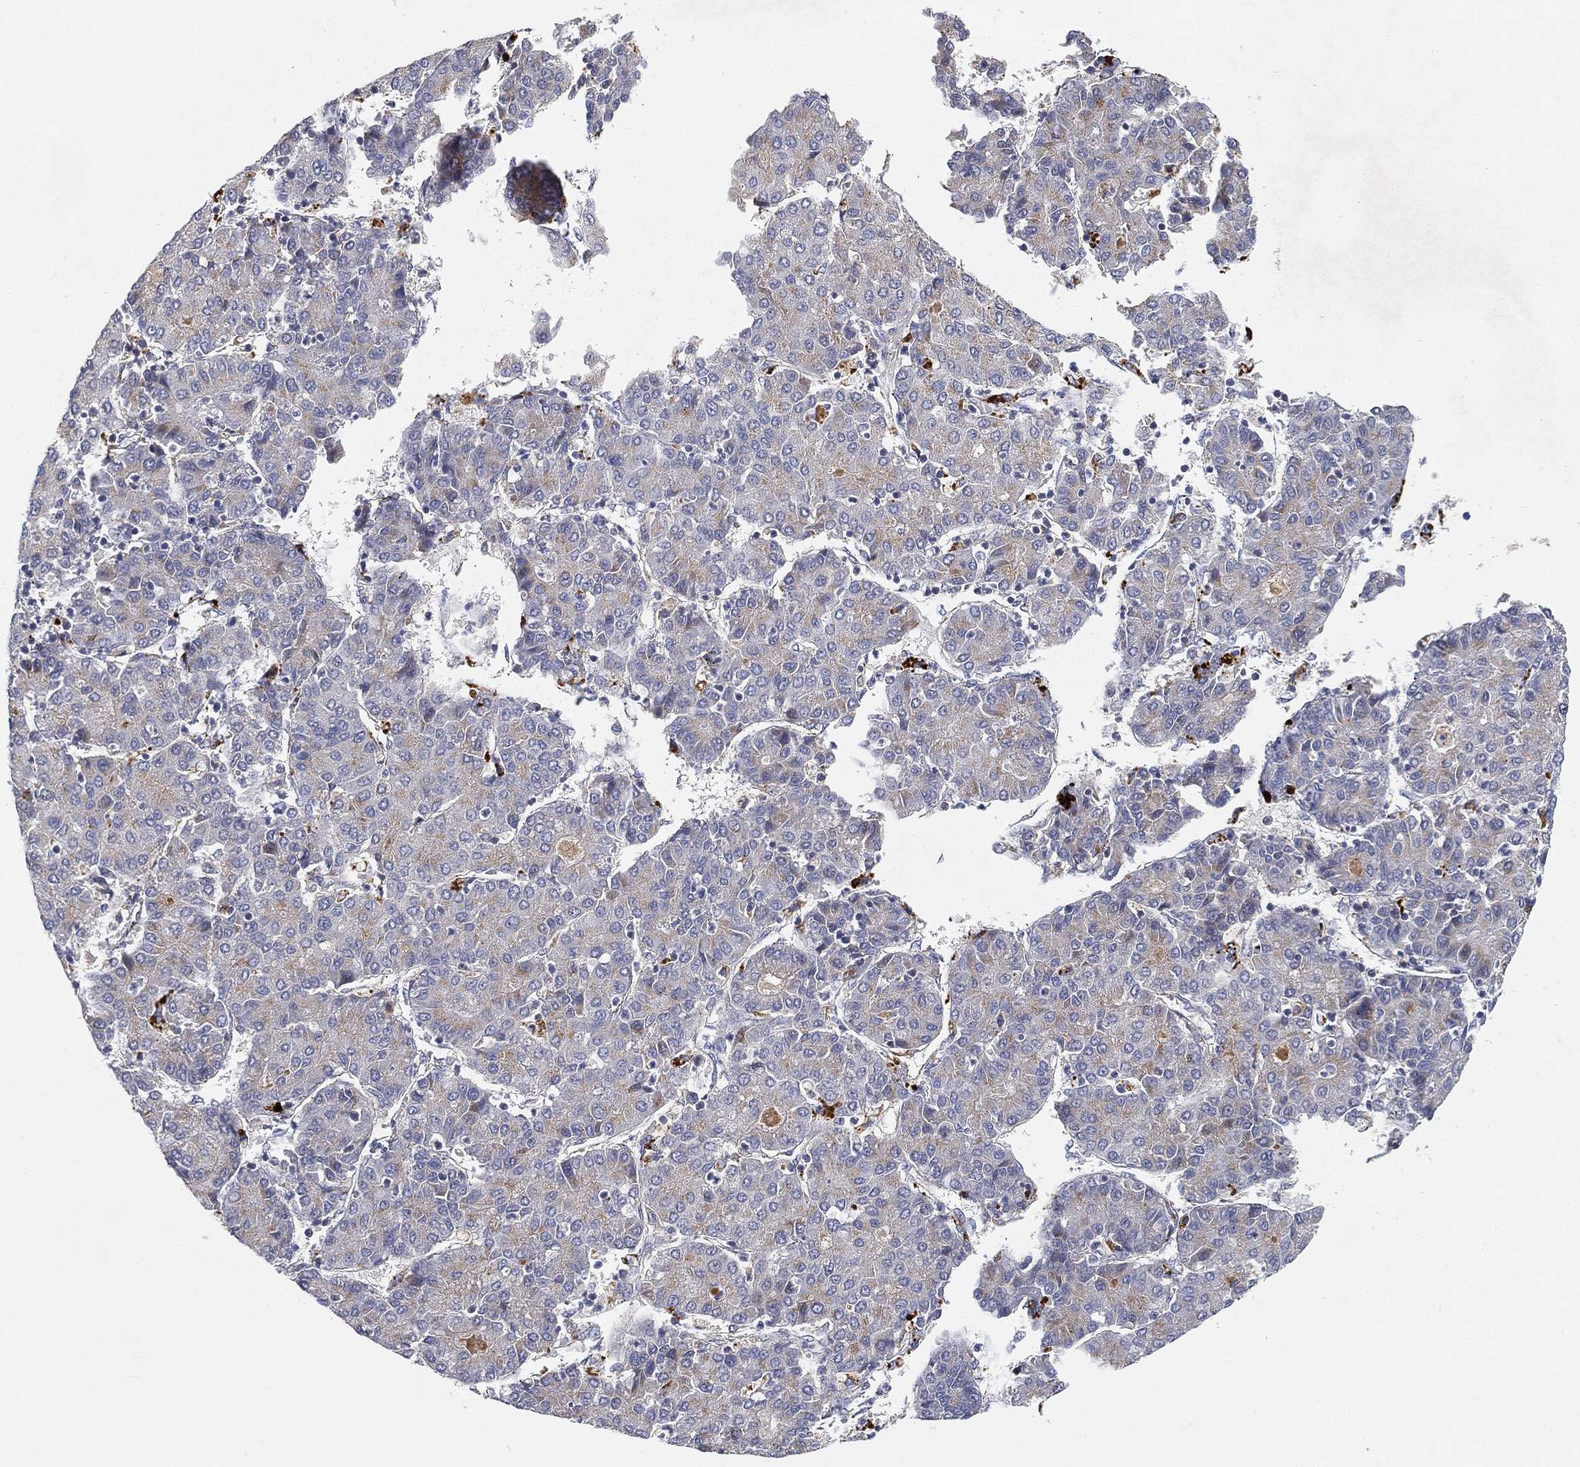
{"staining": {"intensity": "weak", "quantity": "<25%", "location": "cytoplasmic/membranous"}, "tissue": "liver cancer", "cell_type": "Tumor cells", "image_type": "cancer", "snomed": [{"axis": "morphology", "description": "Carcinoma, Hepatocellular, NOS"}, {"axis": "topography", "description": "Liver"}], "caption": "Immunohistochemical staining of liver cancer demonstrates no significant expression in tumor cells. The staining is performed using DAB (3,3'-diaminobenzidine) brown chromogen with nuclei counter-stained in using hematoxylin.", "gene": "CTSL", "patient": {"sex": "male", "age": 65}}